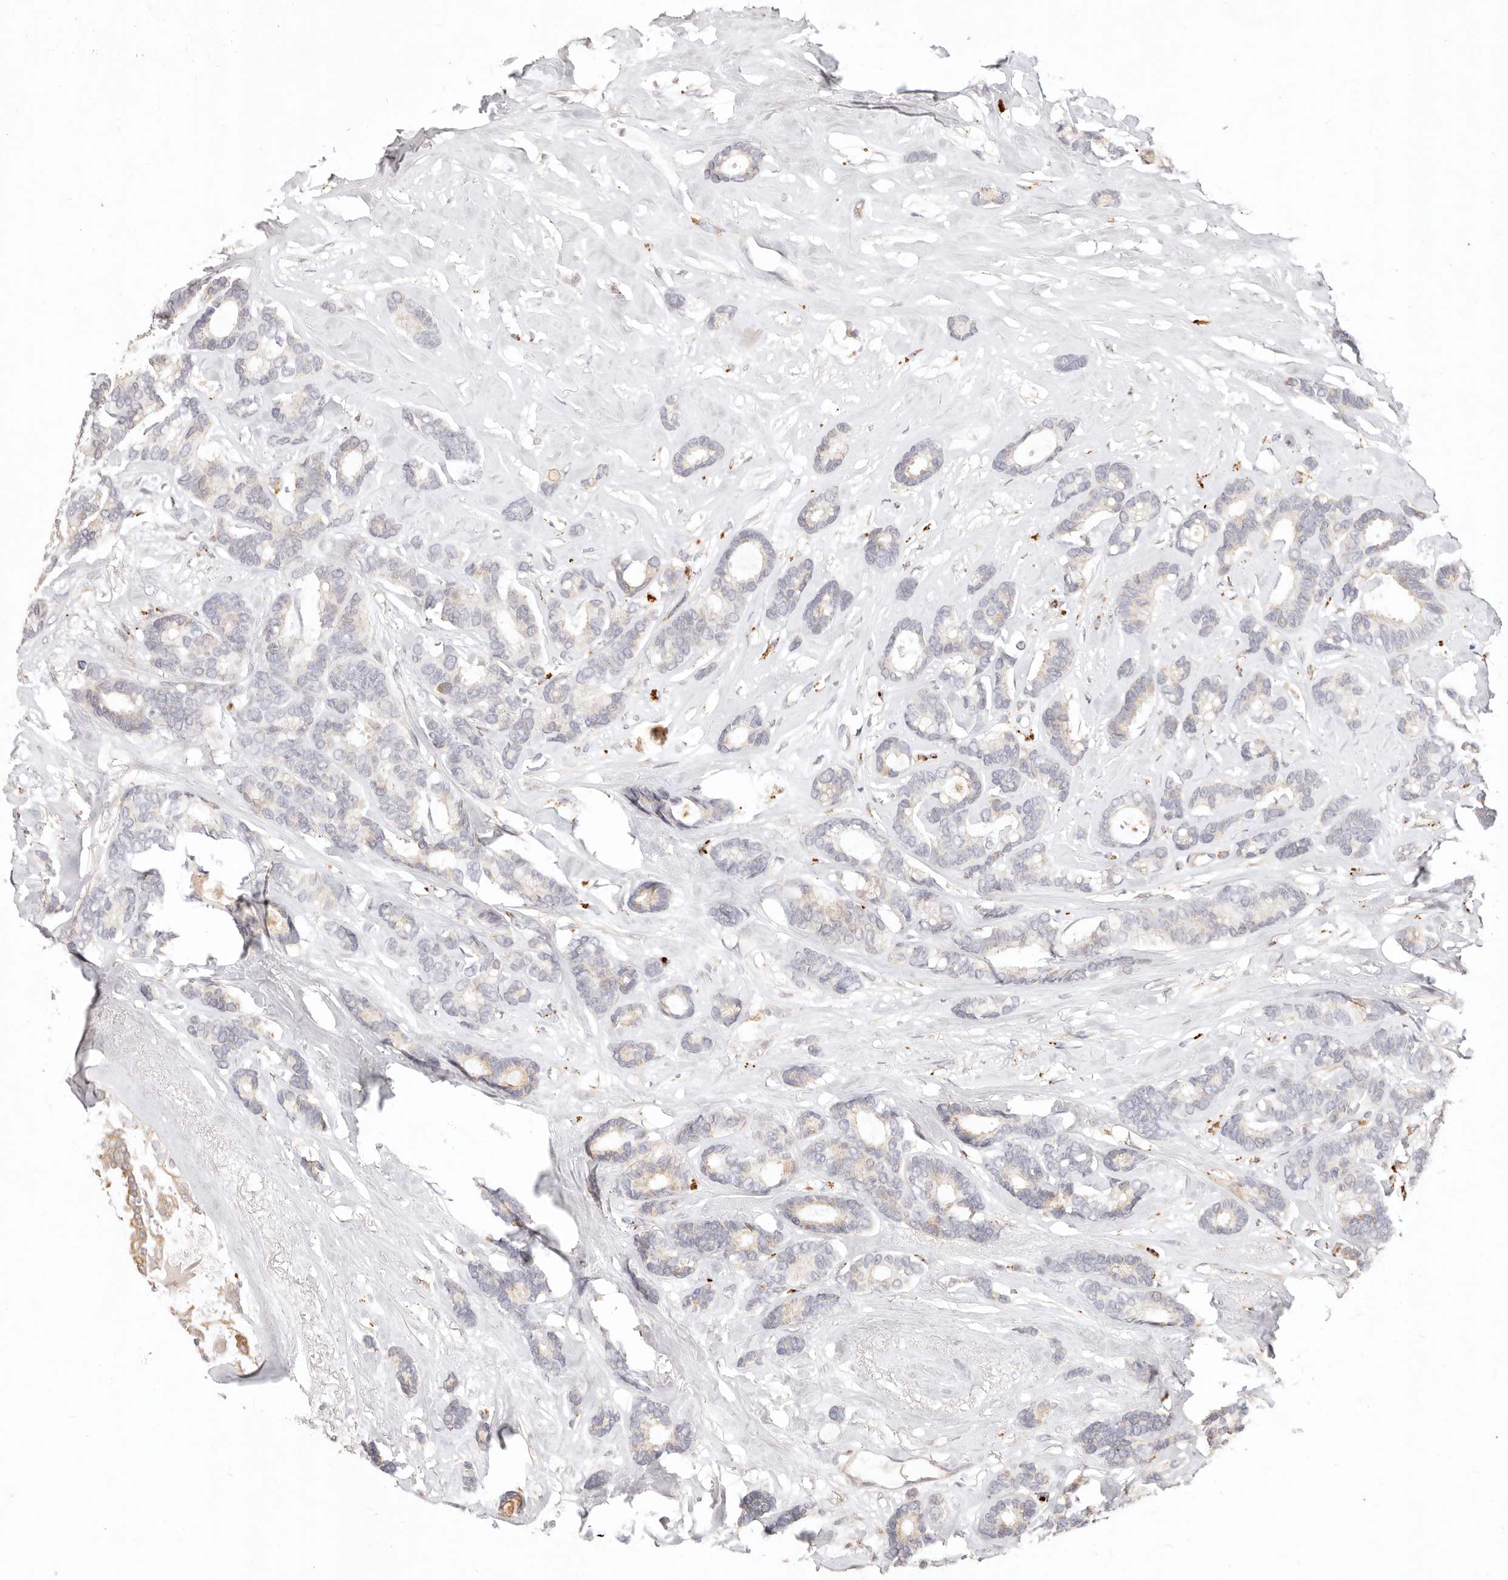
{"staining": {"intensity": "negative", "quantity": "none", "location": "none"}, "tissue": "breast cancer", "cell_type": "Tumor cells", "image_type": "cancer", "snomed": [{"axis": "morphology", "description": "Duct carcinoma"}, {"axis": "topography", "description": "Breast"}], "caption": "Tumor cells show no significant expression in breast cancer (infiltrating ductal carcinoma).", "gene": "KIF9", "patient": {"sex": "female", "age": 87}}